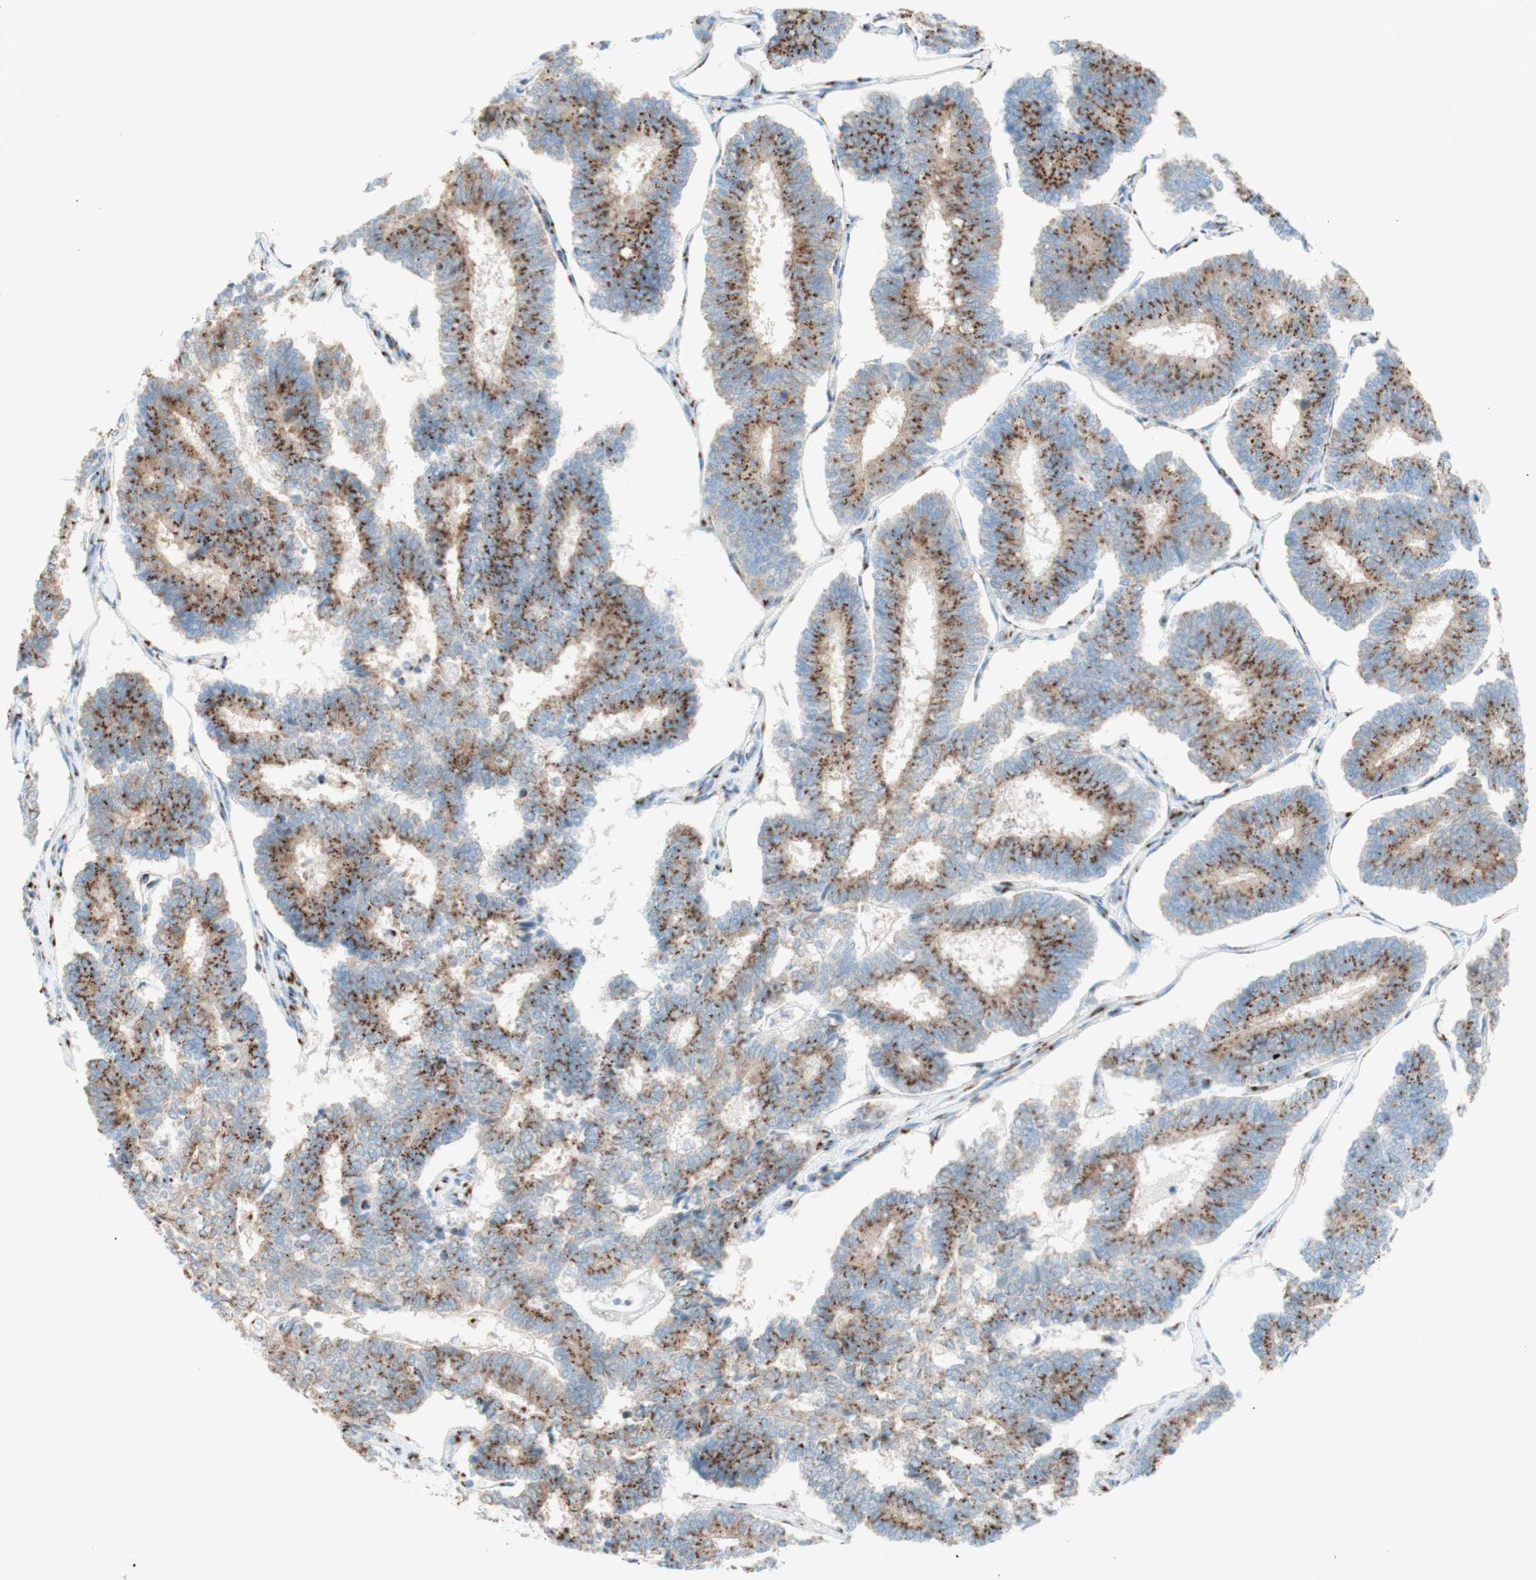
{"staining": {"intensity": "strong", "quantity": ">75%", "location": "cytoplasmic/membranous"}, "tissue": "endometrial cancer", "cell_type": "Tumor cells", "image_type": "cancer", "snomed": [{"axis": "morphology", "description": "Adenocarcinoma, NOS"}, {"axis": "topography", "description": "Endometrium"}], "caption": "Tumor cells demonstrate strong cytoplasmic/membranous expression in approximately >75% of cells in adenocarcinoma (endometrial).", "gene": "GOLGB1", "patient": {"sex": "female", "age": 70}}